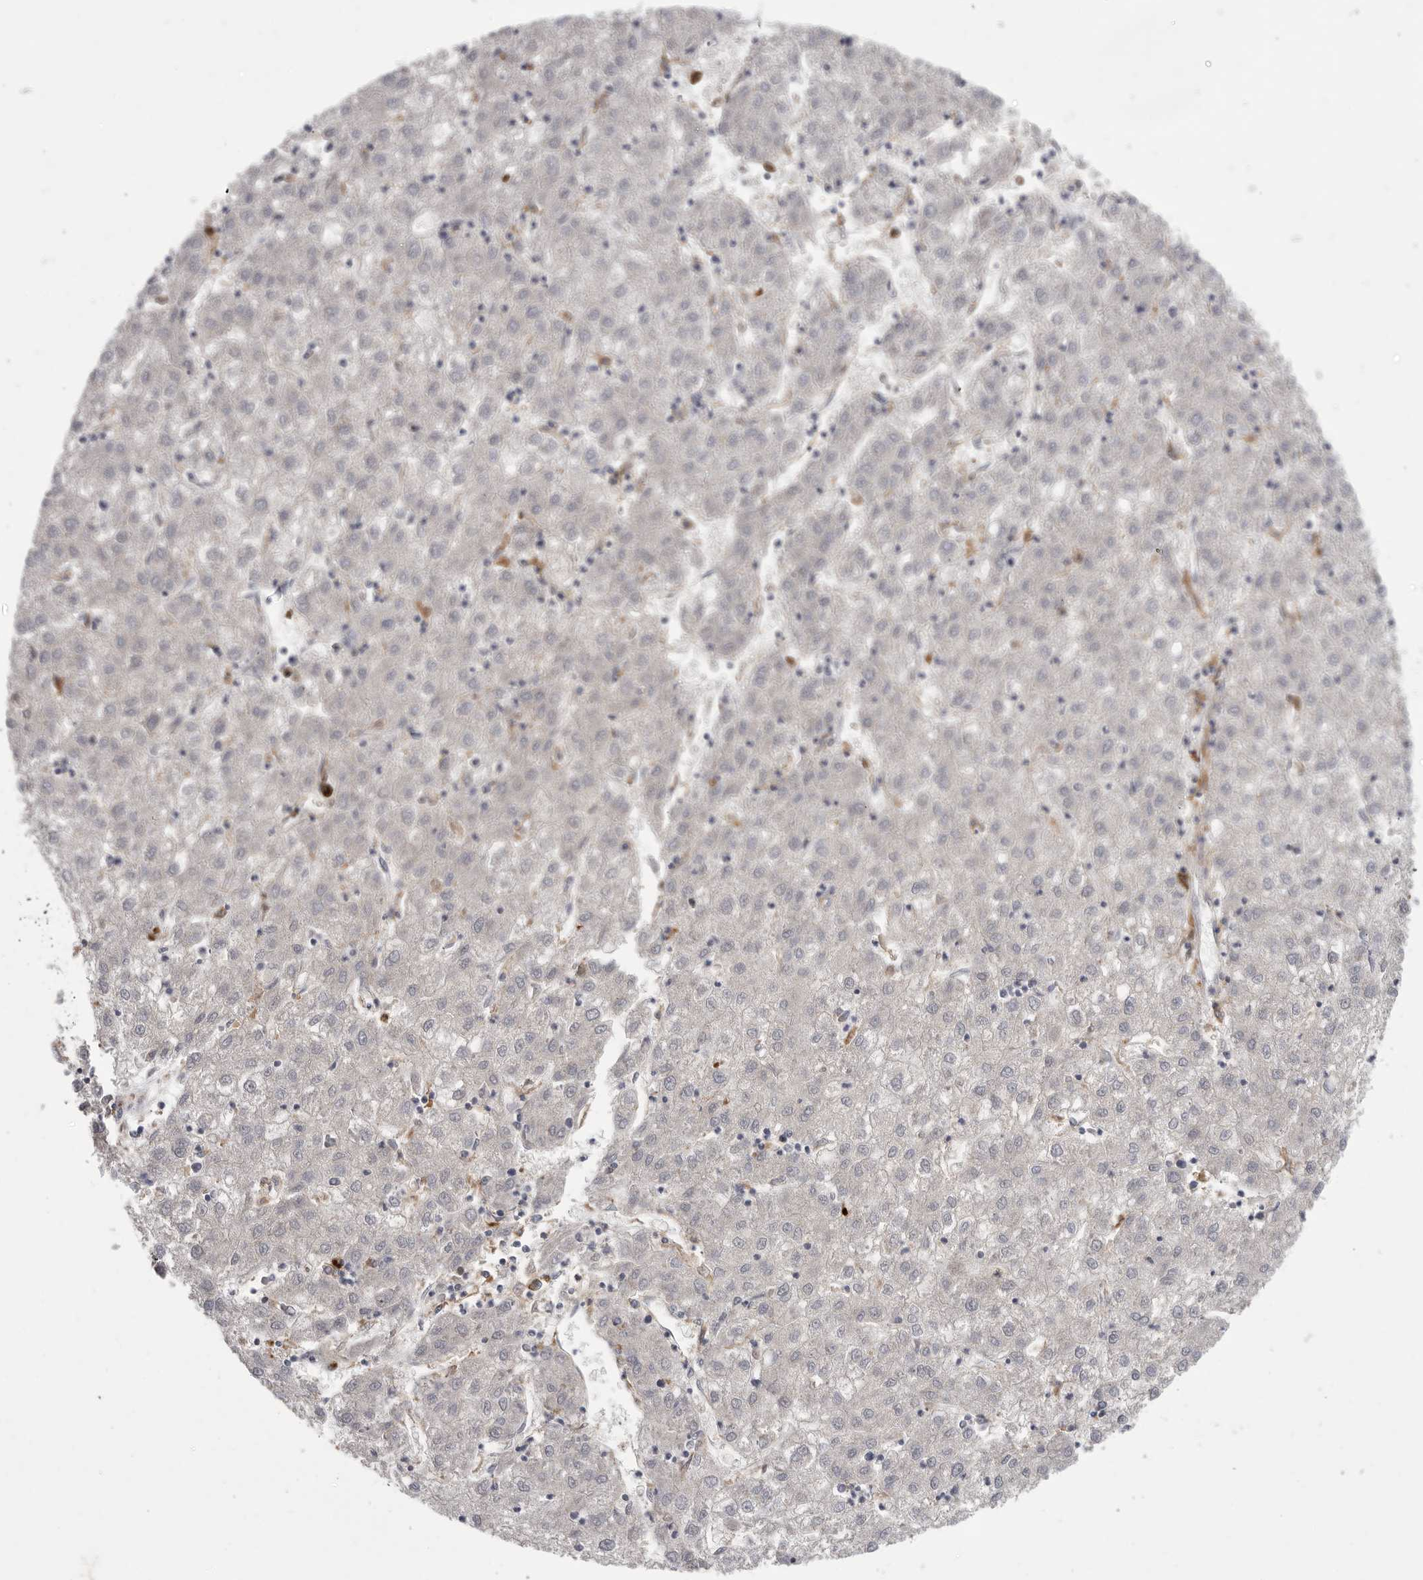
{"staining": {"intensity": "negative", "quantity": "none", "location": "none"}, "tissue": "liver cancer", "cell_type": "Tumor cells", "image_type": "cancer", "snomed": [{"axis": "morphology", "description": "Carcinoma, Hepatocellular, NOS"}, {"axis": "topography", "description": "Liver"}], "caption": "Immunohistochemical staining of human liver hepatocellular carcinoma exhibits no significant staining in tumor cells.", "gene": "SIGLEC10", "patient": {"sex": "male", "age": 72}}